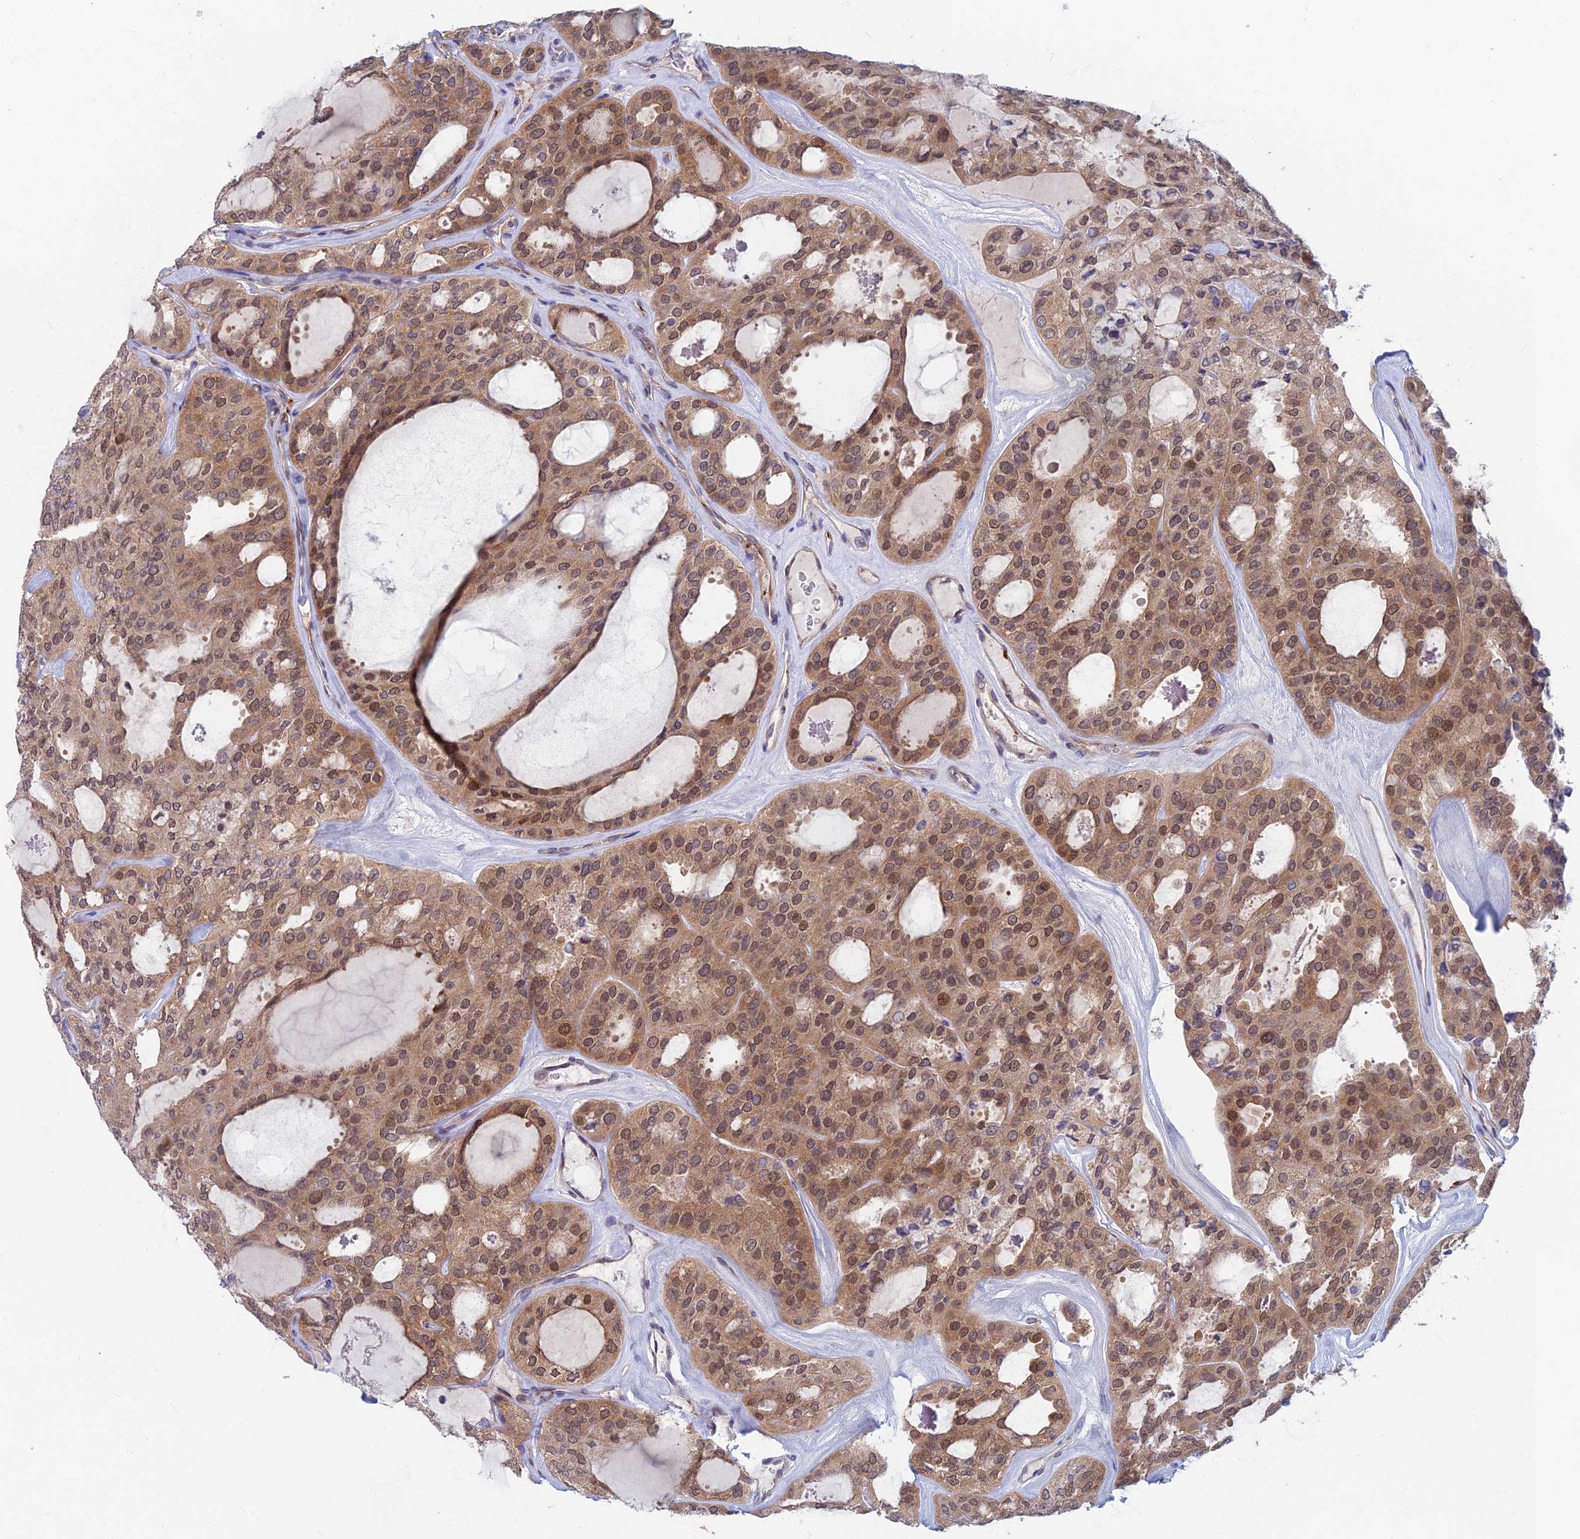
{"staining": {"intensity": "moderate", "quantity": ">75%", "location": "cytoplasmic/membranous,nuclear"}, "tissue": "thyroid cancer", "cell_type": "Tumor cells", "image_type": "cancer", "snomed": [{"axis": "morphology", "description": "Follicular adenoma carcinoma, NOS"}, {"axis": "topography", "description": "Thyroid gland"}], "caption": "The micrograph reveals immunohistochemical staining of thyroid cancer. There is moderate cytoplasmic/membranous and nuclear staining is present in about >75% of tumor cells.", "gene": "SRA1", "patient": {"sex": "male", "age": 75}}